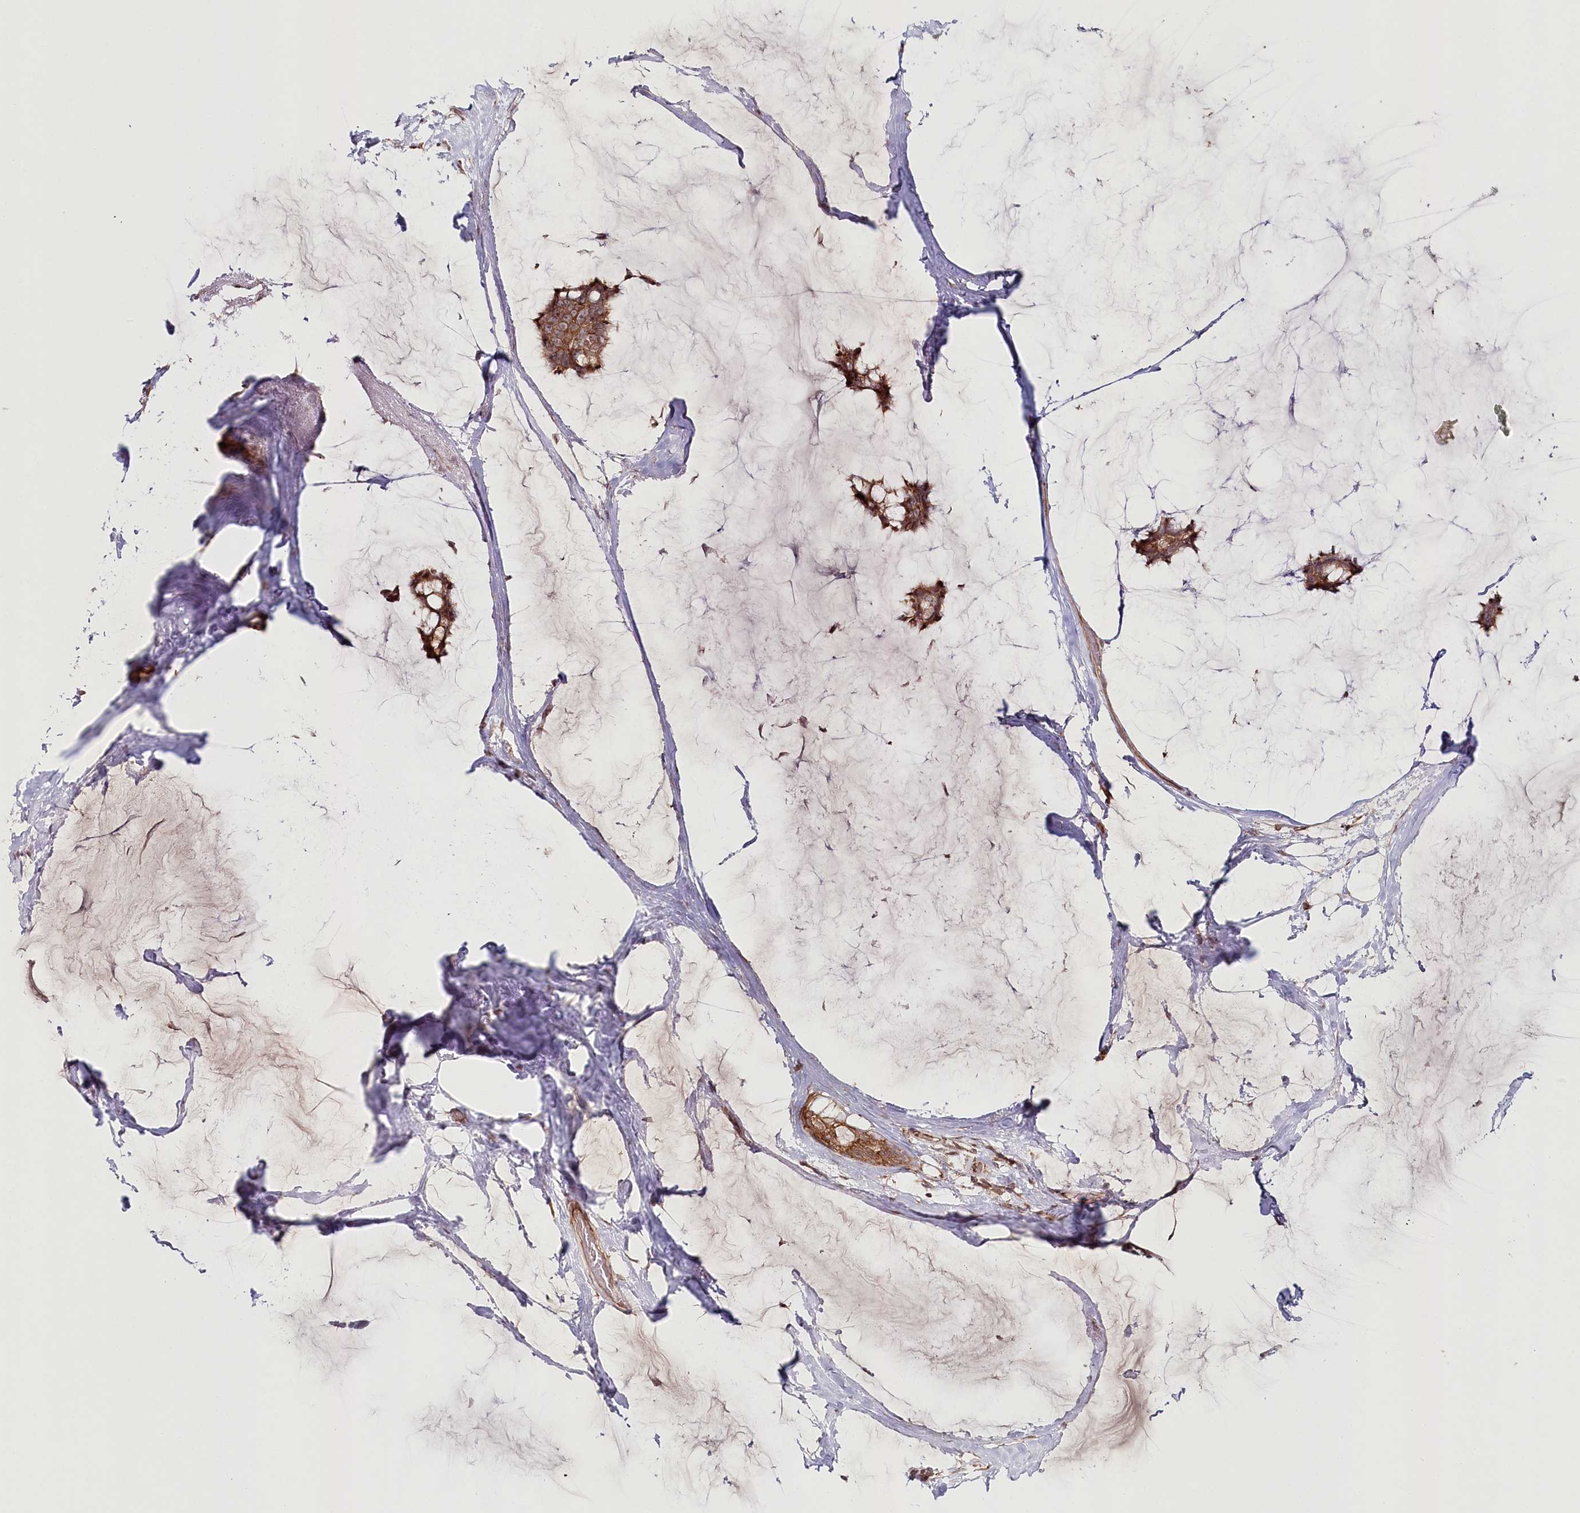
{"staining": {"intensity": "moderate", "quantity": ">75%", "location": "cytoplasmic/membranous"}, "tissue": "breast cancer", "cell_type": "Tumor cells", "image_type": "cancer", "snomed": [{"axis": "morphology", "description": "Duct carcinoma"}, {"axis": "topography", "description": "Breast"}], "caption": "Immunohistochemical staining of breast cancer (intraductal carcinoma) reveals moderate cytoplasmic/membranous protein expression in about >75% of tumor cells.", "gene": "OTUD4", "patient": {"sex": "female", "age": 93}}